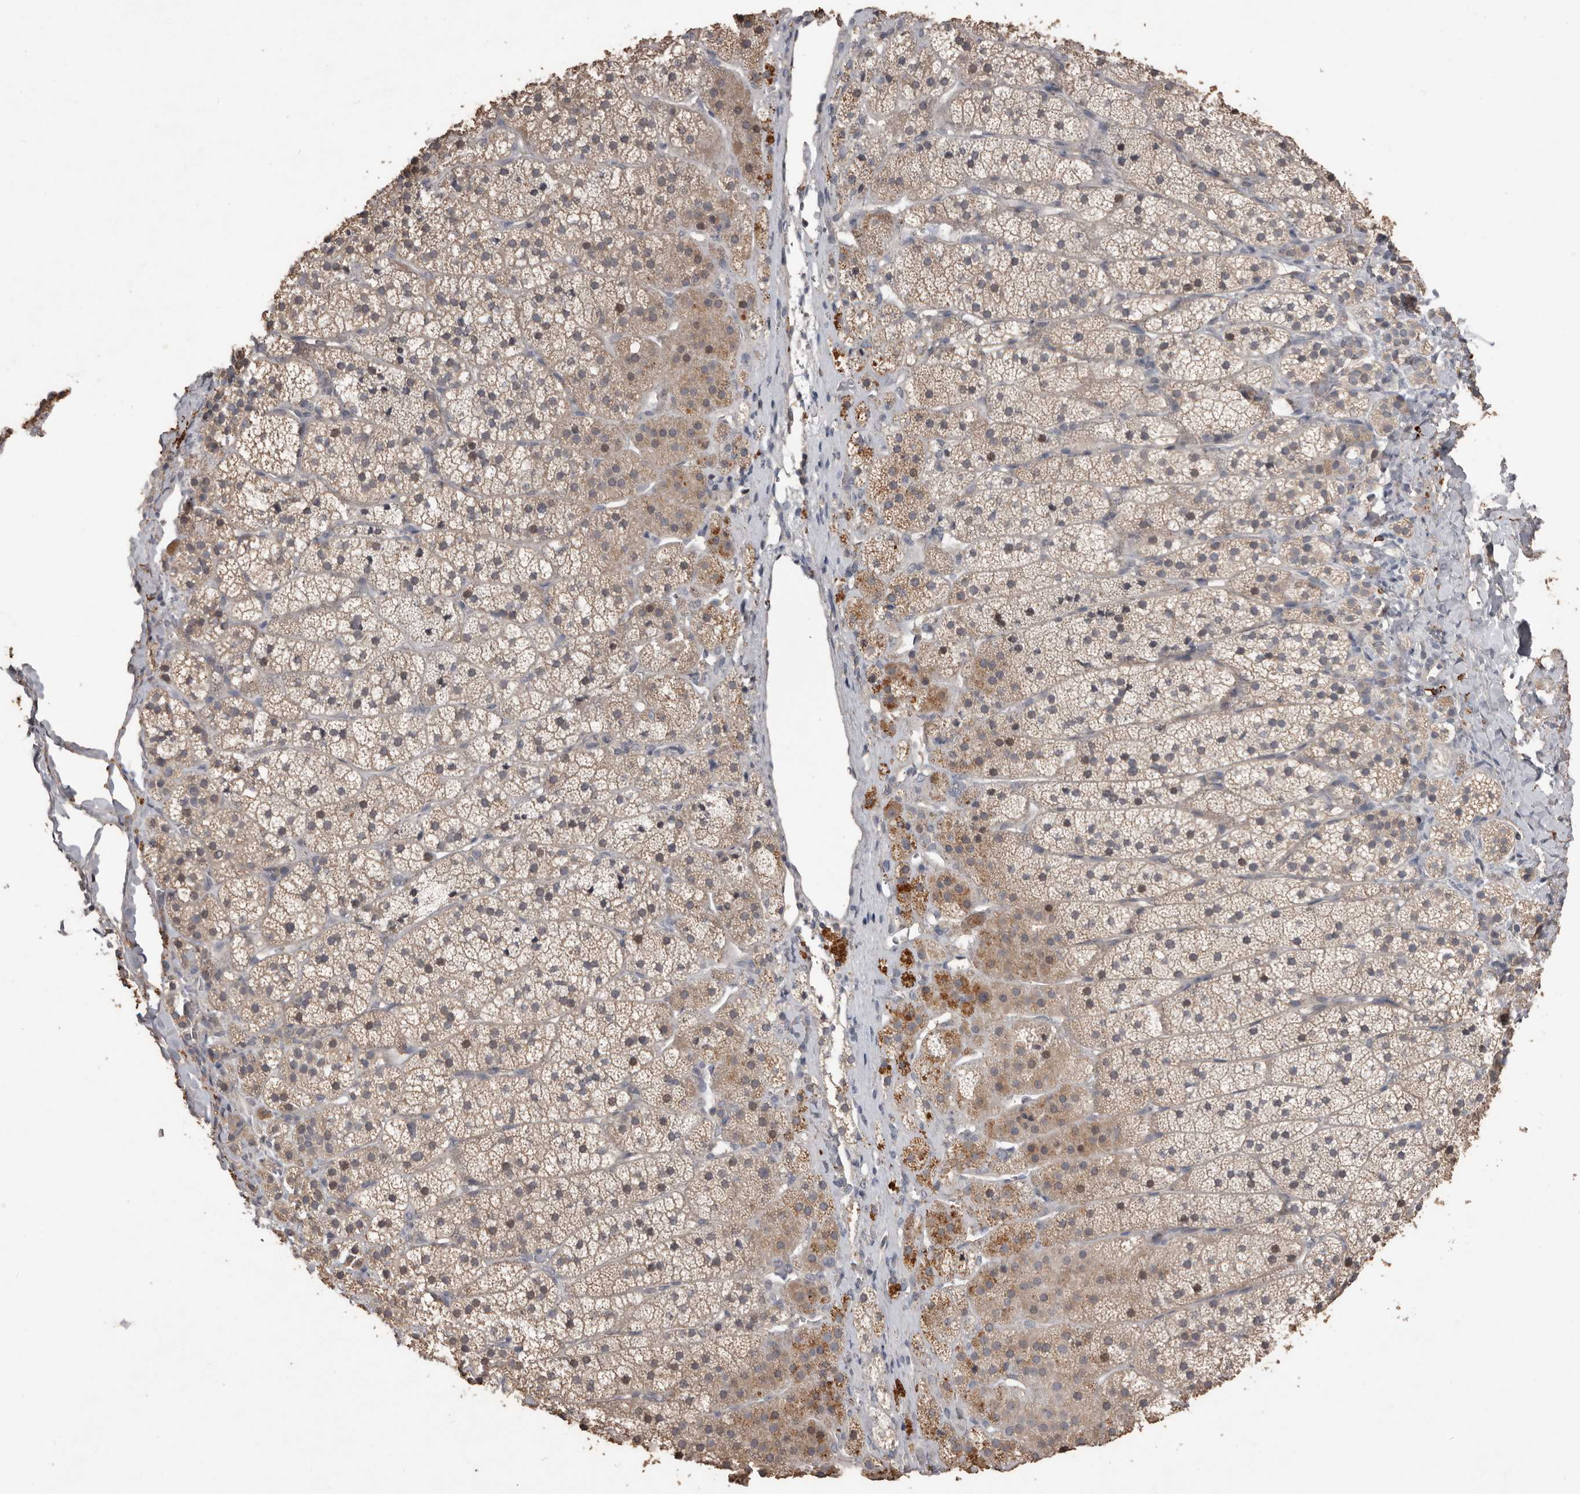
{"staining": {"intensity": "weak", "quantity": "25%-75%", "location": "cytoplasmic/membranous"}, "tissue": "adrenal gland", "cell_type": "Glandular cells", "image_type": "normal", "snomed": [{"axis": "morphology", "description": "Normal tissue, NOS"}, {"axis": "topography", "description": "Adrenal gland"}], "caption": "Adrenal gland stained for a protein (brown) demonstrates weak cytoplasmic/membranous positive expression in about 25%-75% of glandular cells.", "gene": "BAMBI", "patient": {"sex": "female", "age": 44}}